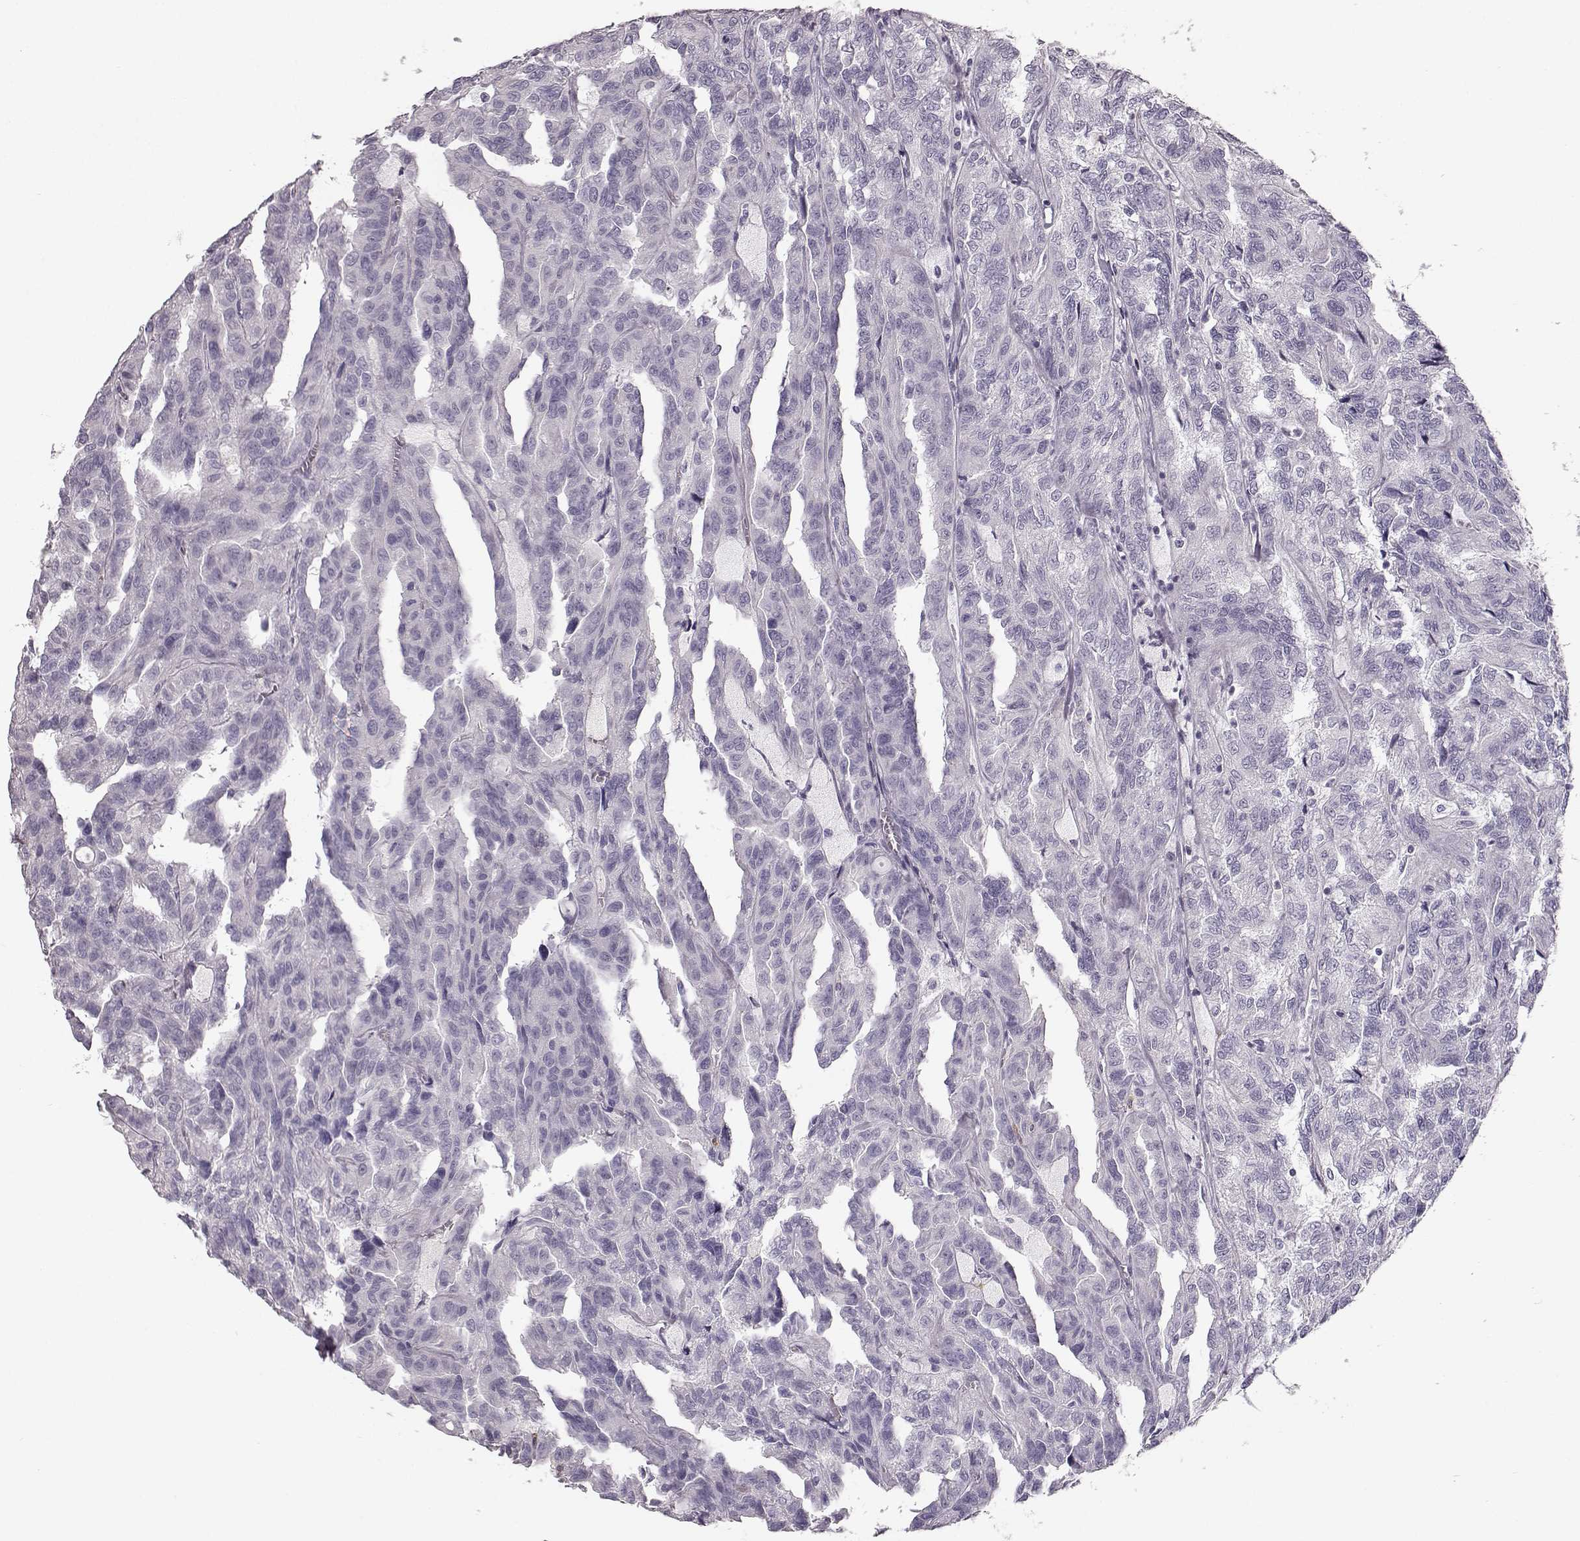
{"staining": {"intensity": "negative", "quantity": "none", "location": "none"}, "tissue": "renal cancer", "cell_type": "Tumor cells", "image_type": "cancer", "snomed": [{"axis": "morphology", "description": "Adenocarcinoma, NOS"}, {"axis": "topography", "description": "Kidney"}], "caption": "Micrograph shows no protein expression in tumor cells of renal cancer tissue.", "gene": "NPTXR", "patient": {"sex": "male", "age": 79}}